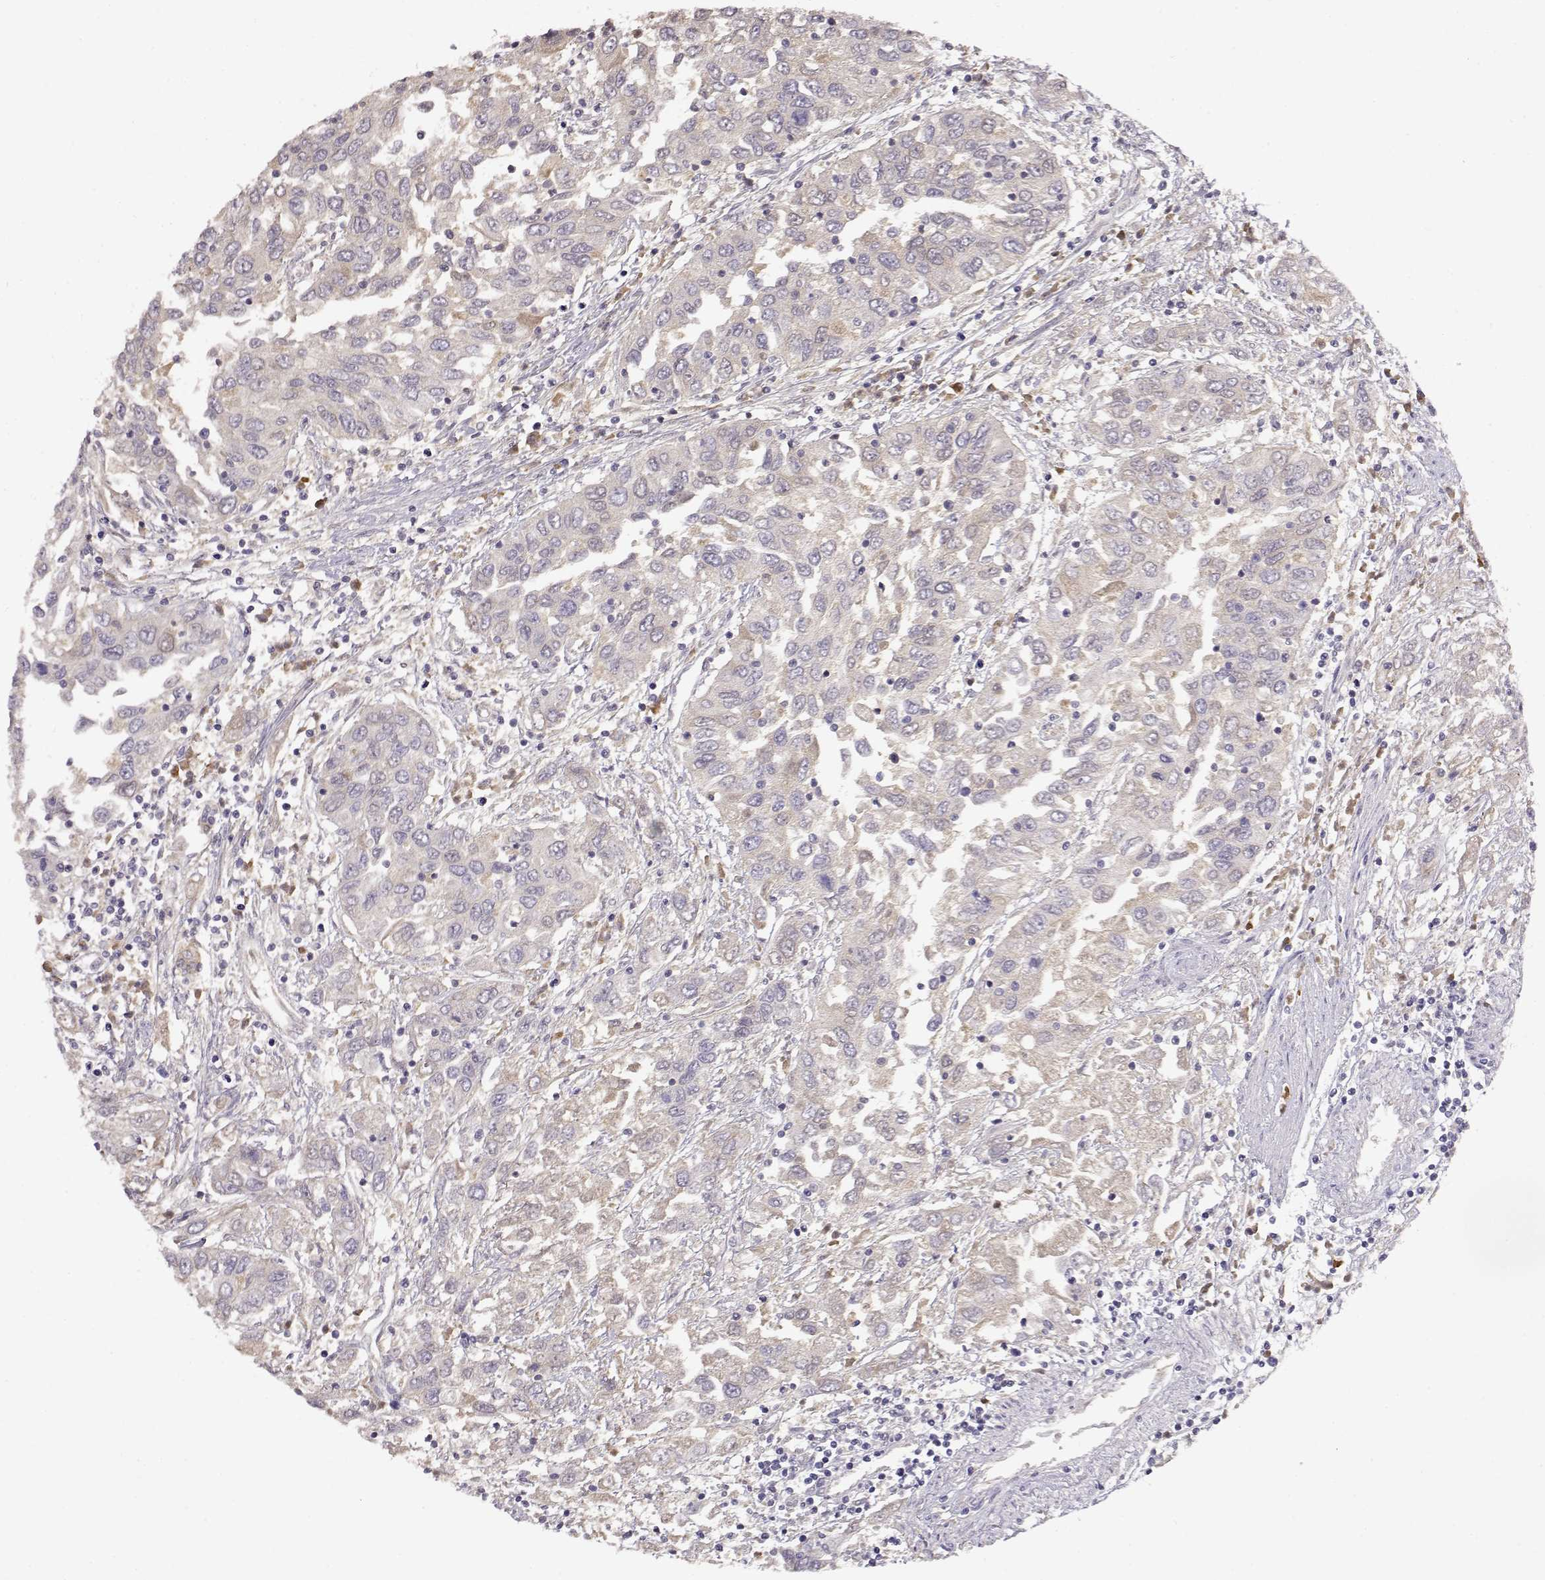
{"staining": {"intensity": "weak", "quantity": "<25%", "location": "cytoplasmic/membranous"}, "tissue": "urothelial cancer", "cell_type": "Tumor cells", "image_type": "cancer", "snomed": [{"axis": "morphology", "description": "Urothelial carcinoma, High grade"}, {"axis": "topography", "description": "Urinary bladder"}], "caption": "Immunohistochemistry (IHC) image of human urothelial carcinoma (high-grade) stained for a protein (brown), which reveals no expression in tumor cells. Nuclei are stained in blue.", "gene": "TACR1", "patient": {"sex": "male", "age": 76}}